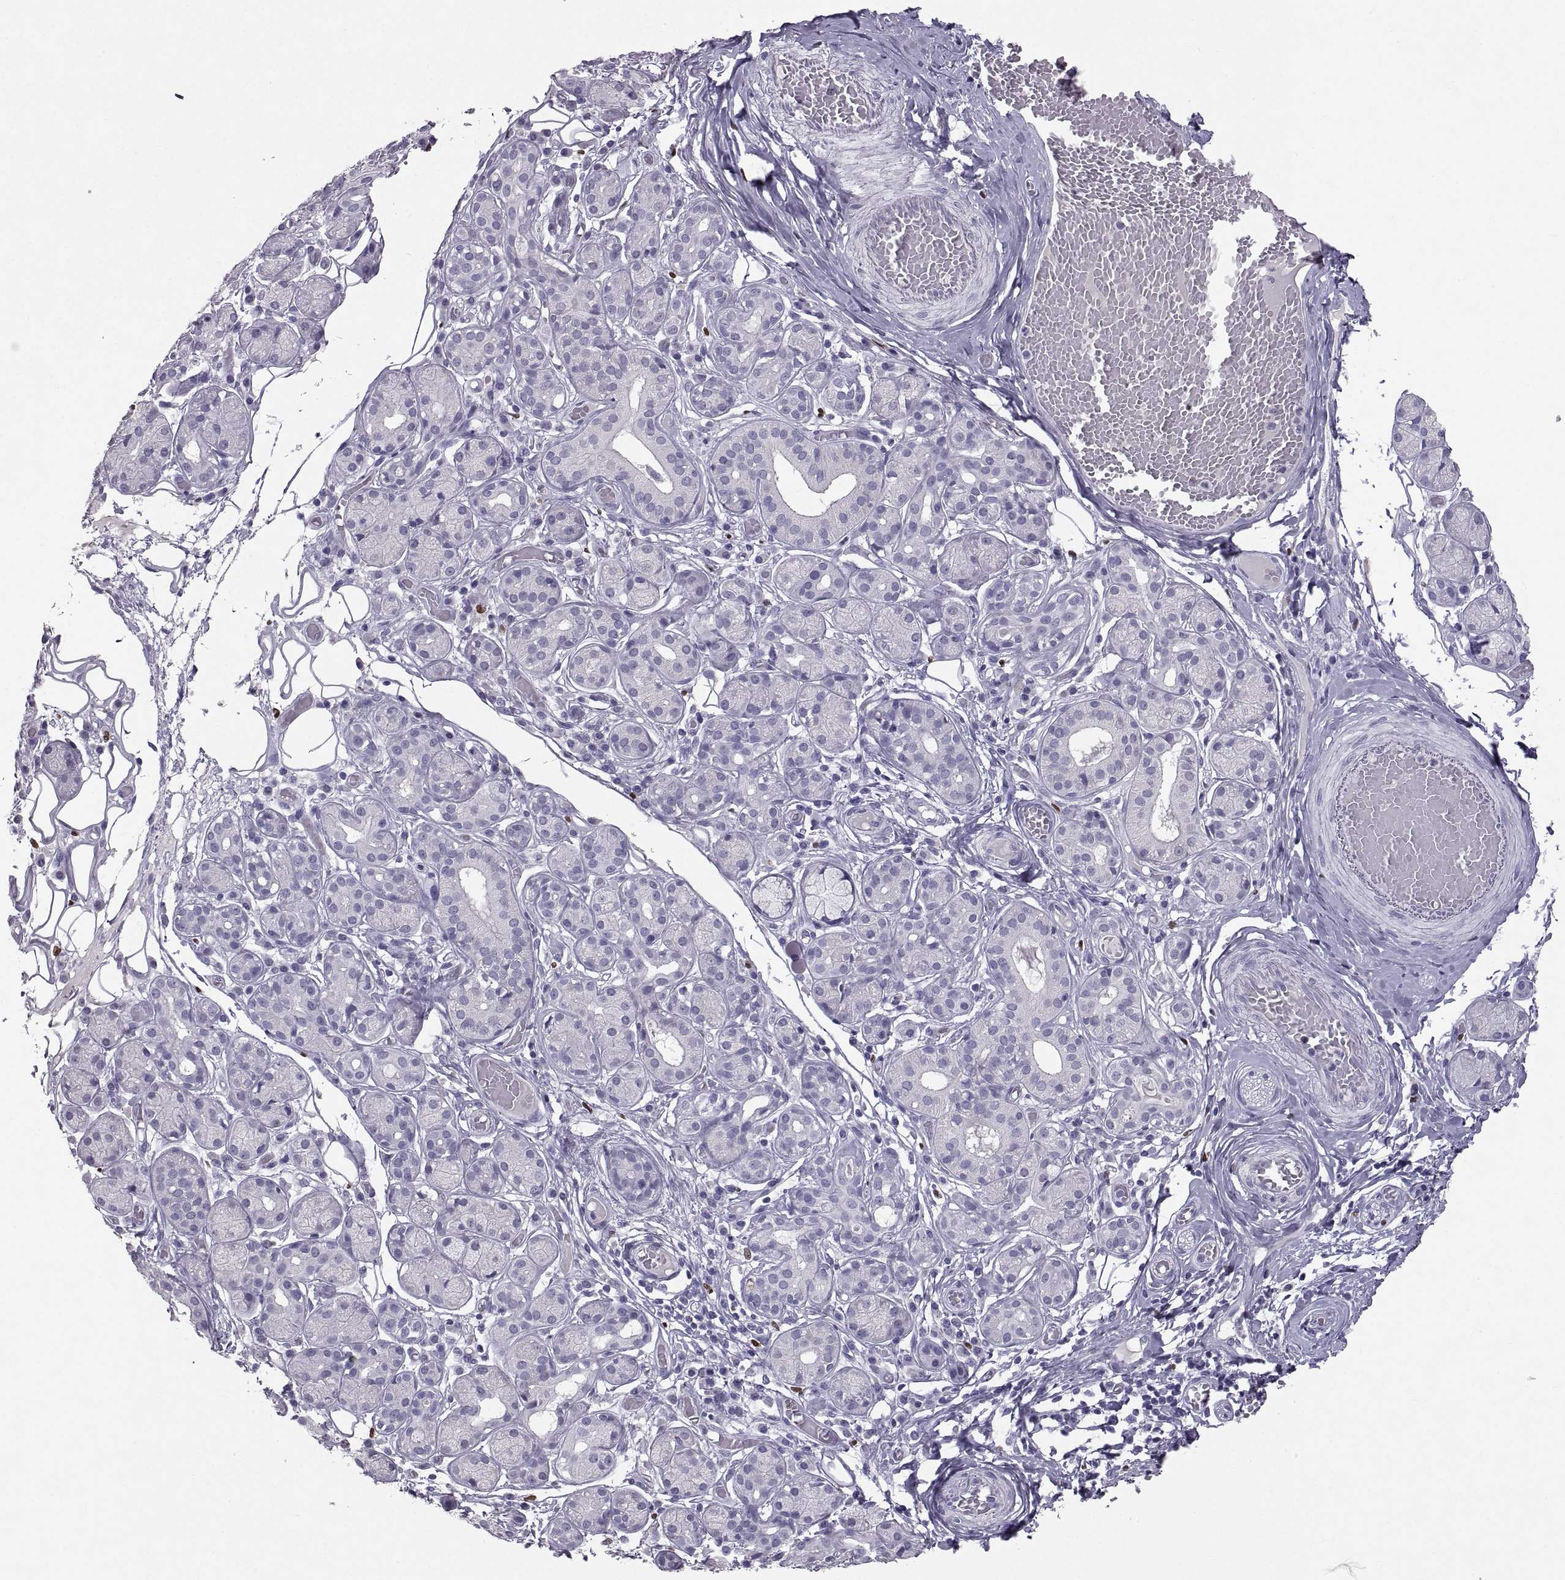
{"staining": {"intensity": "negative", "quantity": "none", "location": "none"}, "tissue": "salivary gland", "cell_type": "Glandular cells", "image_type": "normal", "snomed": [{"axis": "morphology", "description": "Normal tissue, NOS"}, {"axis": "topography", "description": "Salivary gland"}, {"axis": "topography", "description": "Peripheral nerve tissue"}], "caption": "This is an immunohistochemistry (IHC) photomicrograph of benign salivary gland. There is no expression in glandular cells.", "gene": "SOX21", "patient": {"sex": "male", "age": 71}}